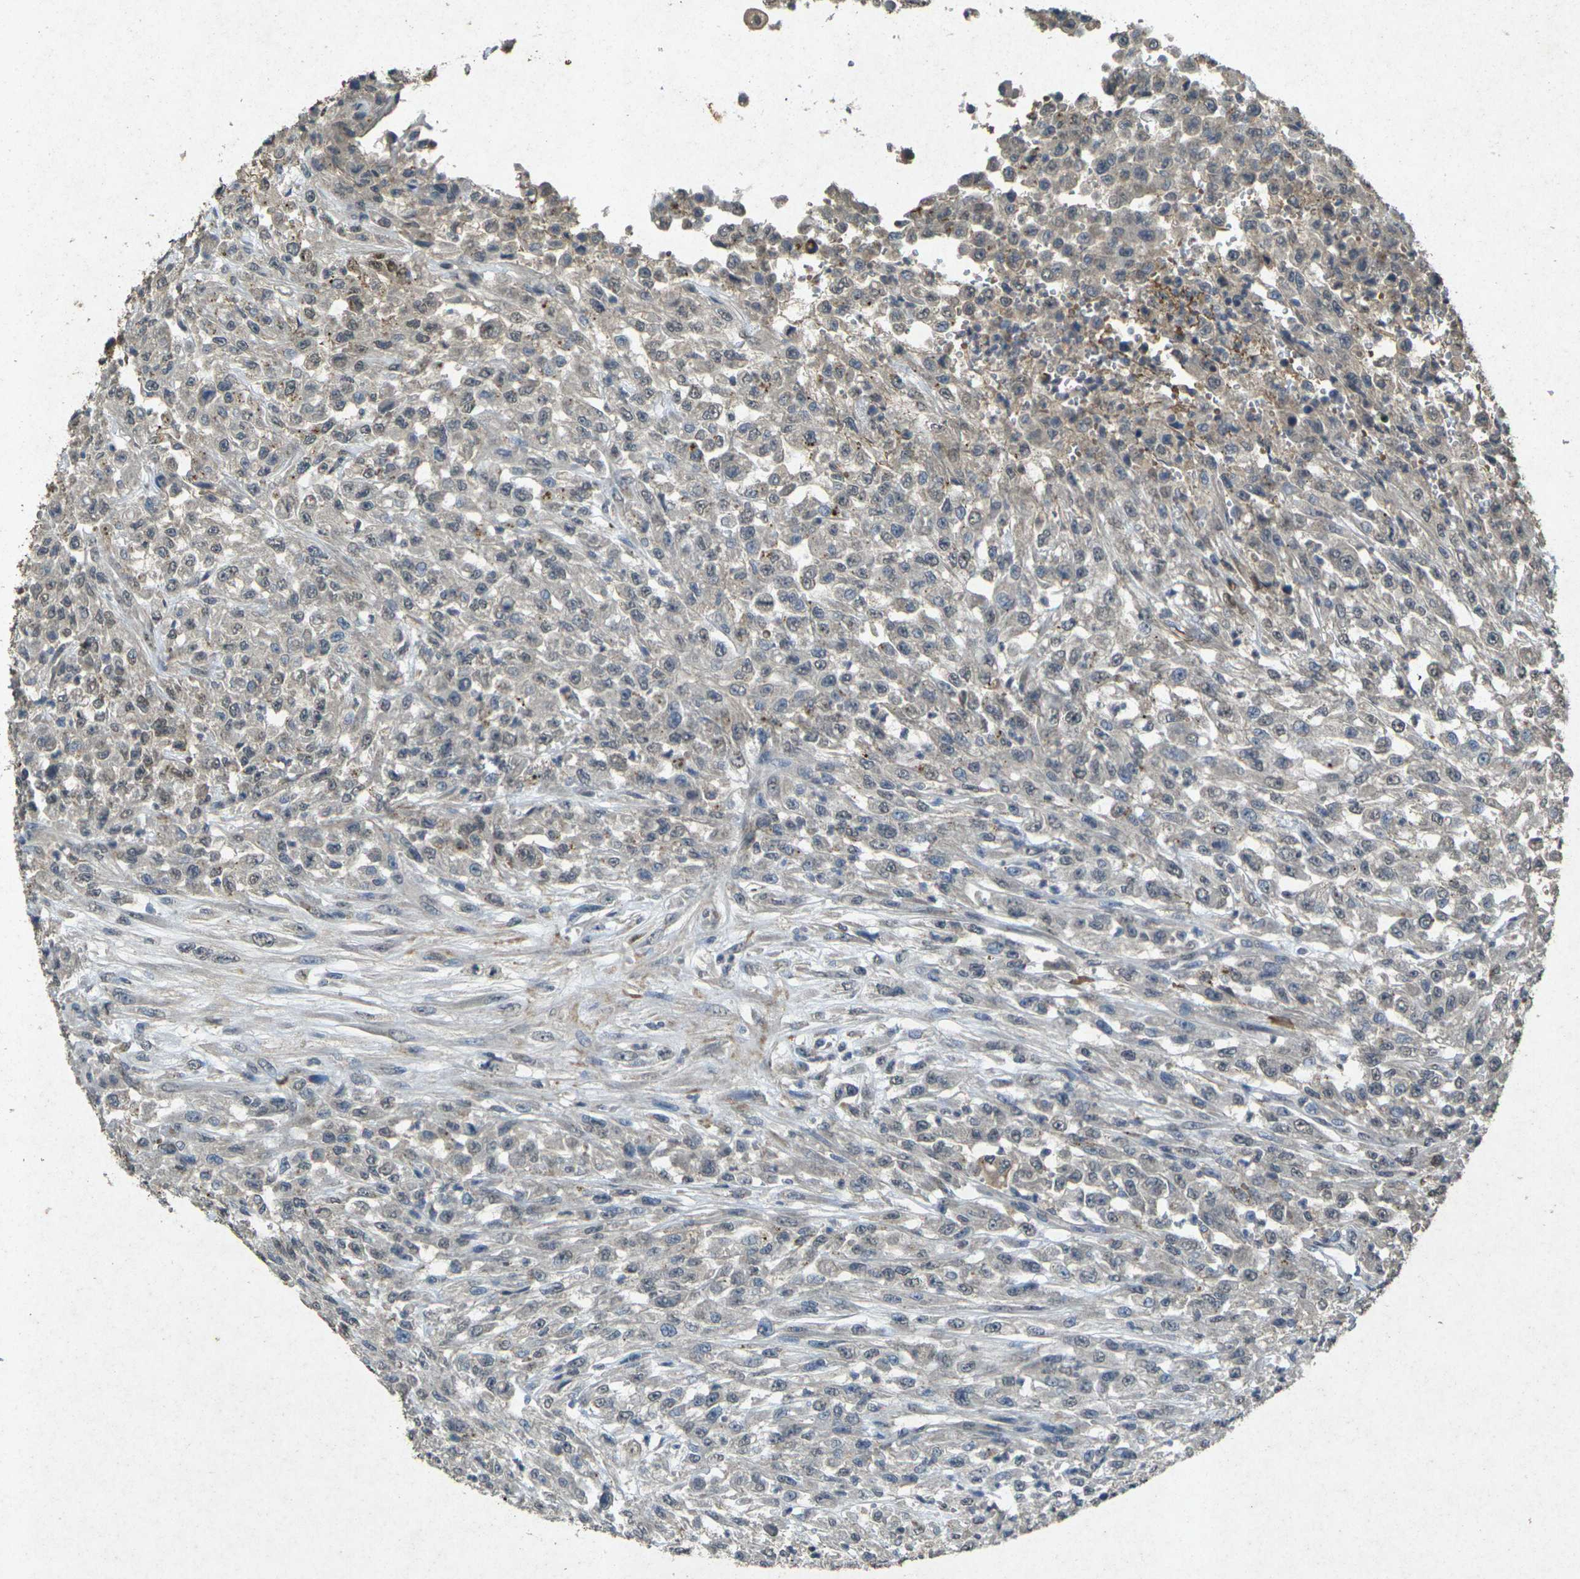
{"staining": {"intensity": "strong", "quantity": "<25%", "location": "cytoplasmic/membranous,nuclear"}, "tissue": "urothelial cancer", "cell_type": "Tumor cells", "image_type": "cancer", "snomed": [{"axis": "morphology", "description": "Urothelial carcinoma, High grade"}, {"axis": "topography", "description": "Urinary bladder"}], "caption": "Immunohistochemistry (IHC) photomicrograph of neoplastic tissue: urothelial carcinoma (high-grade) stained using IHC demonstrates medium levels of strong protein expression localized specifically in the cytoplasmic/membranous and nuclear of tumor cells, appearing as a cytoplasmic/membranous and nuclear brown color.", "gene": "RGMA", "patient": {"sex": "male", "age": 46}}